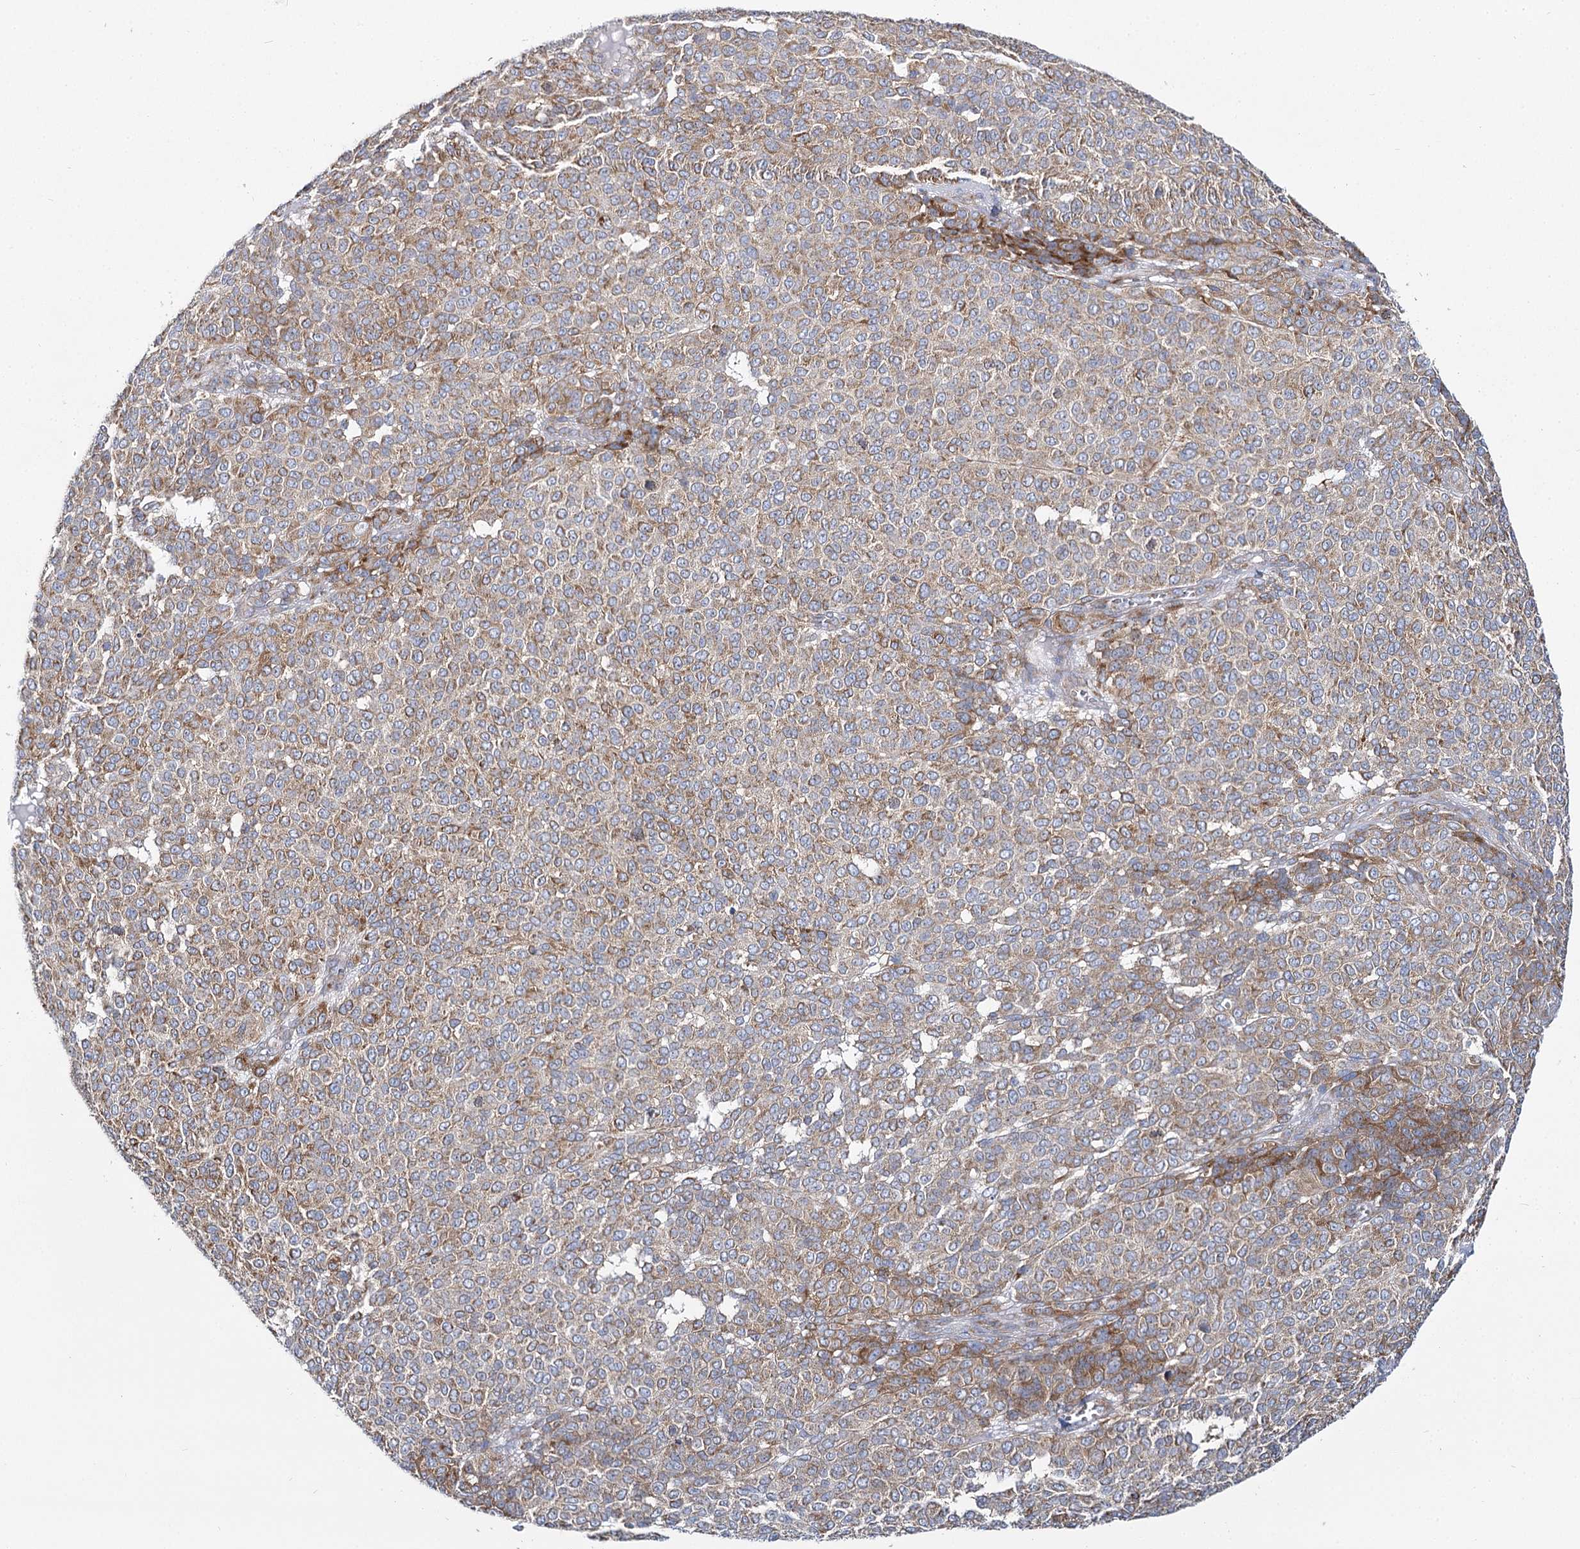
{"staining": {"intensity": "moderate", "quantity": "25%-75%", "location": "cytoplasmic/membranous"}, "tissue": "melanoma", "cell_type": "Tumor cells", "image_type": "cancer", "snomed": [{"axis": "morphology", "description": "Malignant melanoma, NOS"}, {"axis": "topography", "description": "Skin"}], "caption": "Protein staining shows moderate cytoplasmic/membranous expression in approximately 25%-75% of tumor cells in malignant melanoma. (DAB IHC, brown staining for protein, blue staining for nuclei).", "gene": "THUMPD3", "patient": {"sex": "male", "age": 49}}